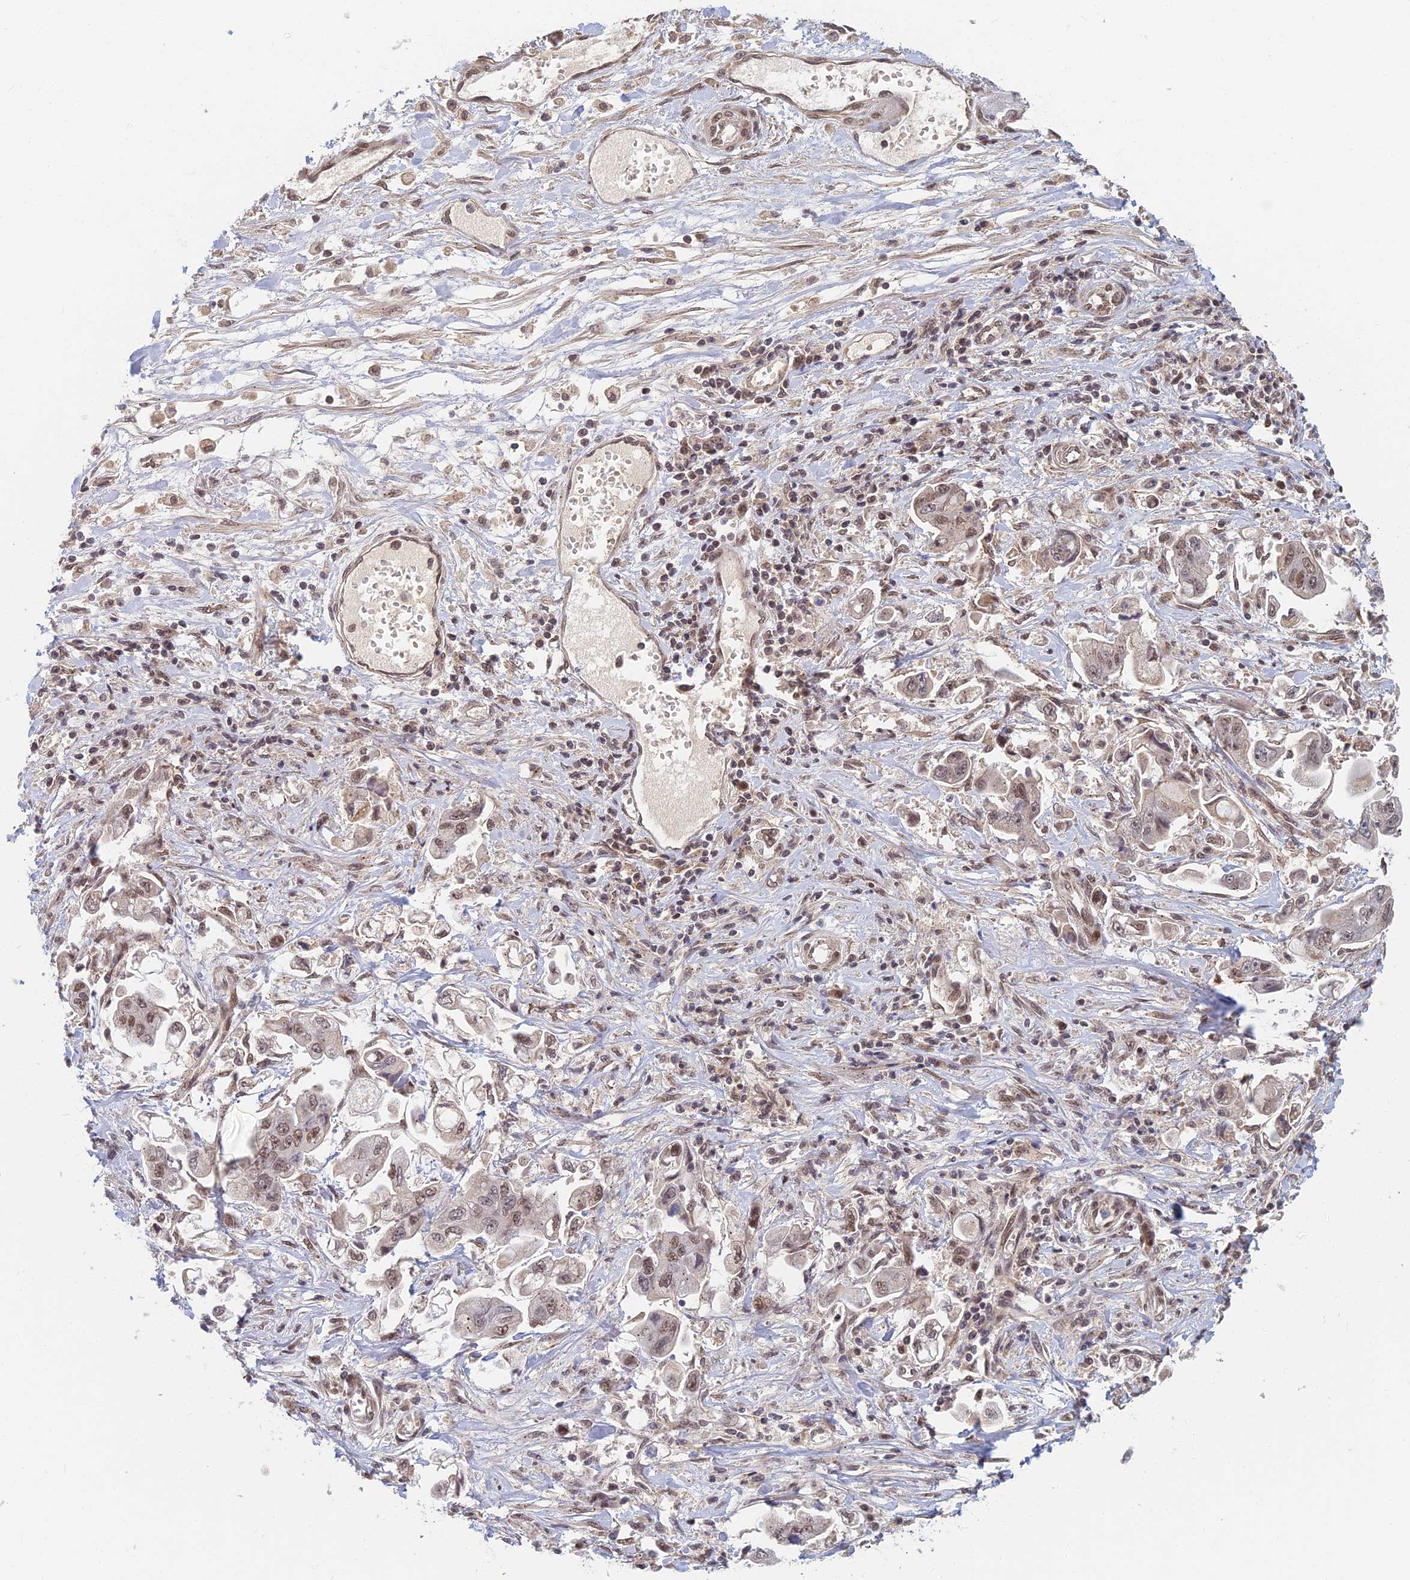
{"staining": {"intensity": "moderate", "quantity": ">75%", "location": "nuclear"}, "tissue": "stomach cancer", "cell_type": "Tumor cells", "image_type": "cancer", "snomed": [{"axis": "morphology", "description": "Adenocarcinoma, NOS"}, {"axis": "topography", "description": "Stomach"}], "caption": "The histopathology image demonstrates staining of stomach cancer, revealing moderate nuclear protein expression (brown color) within tumor cells.", "gene": "TCEA2", "patient": {"sex": "male", "age": 62}}